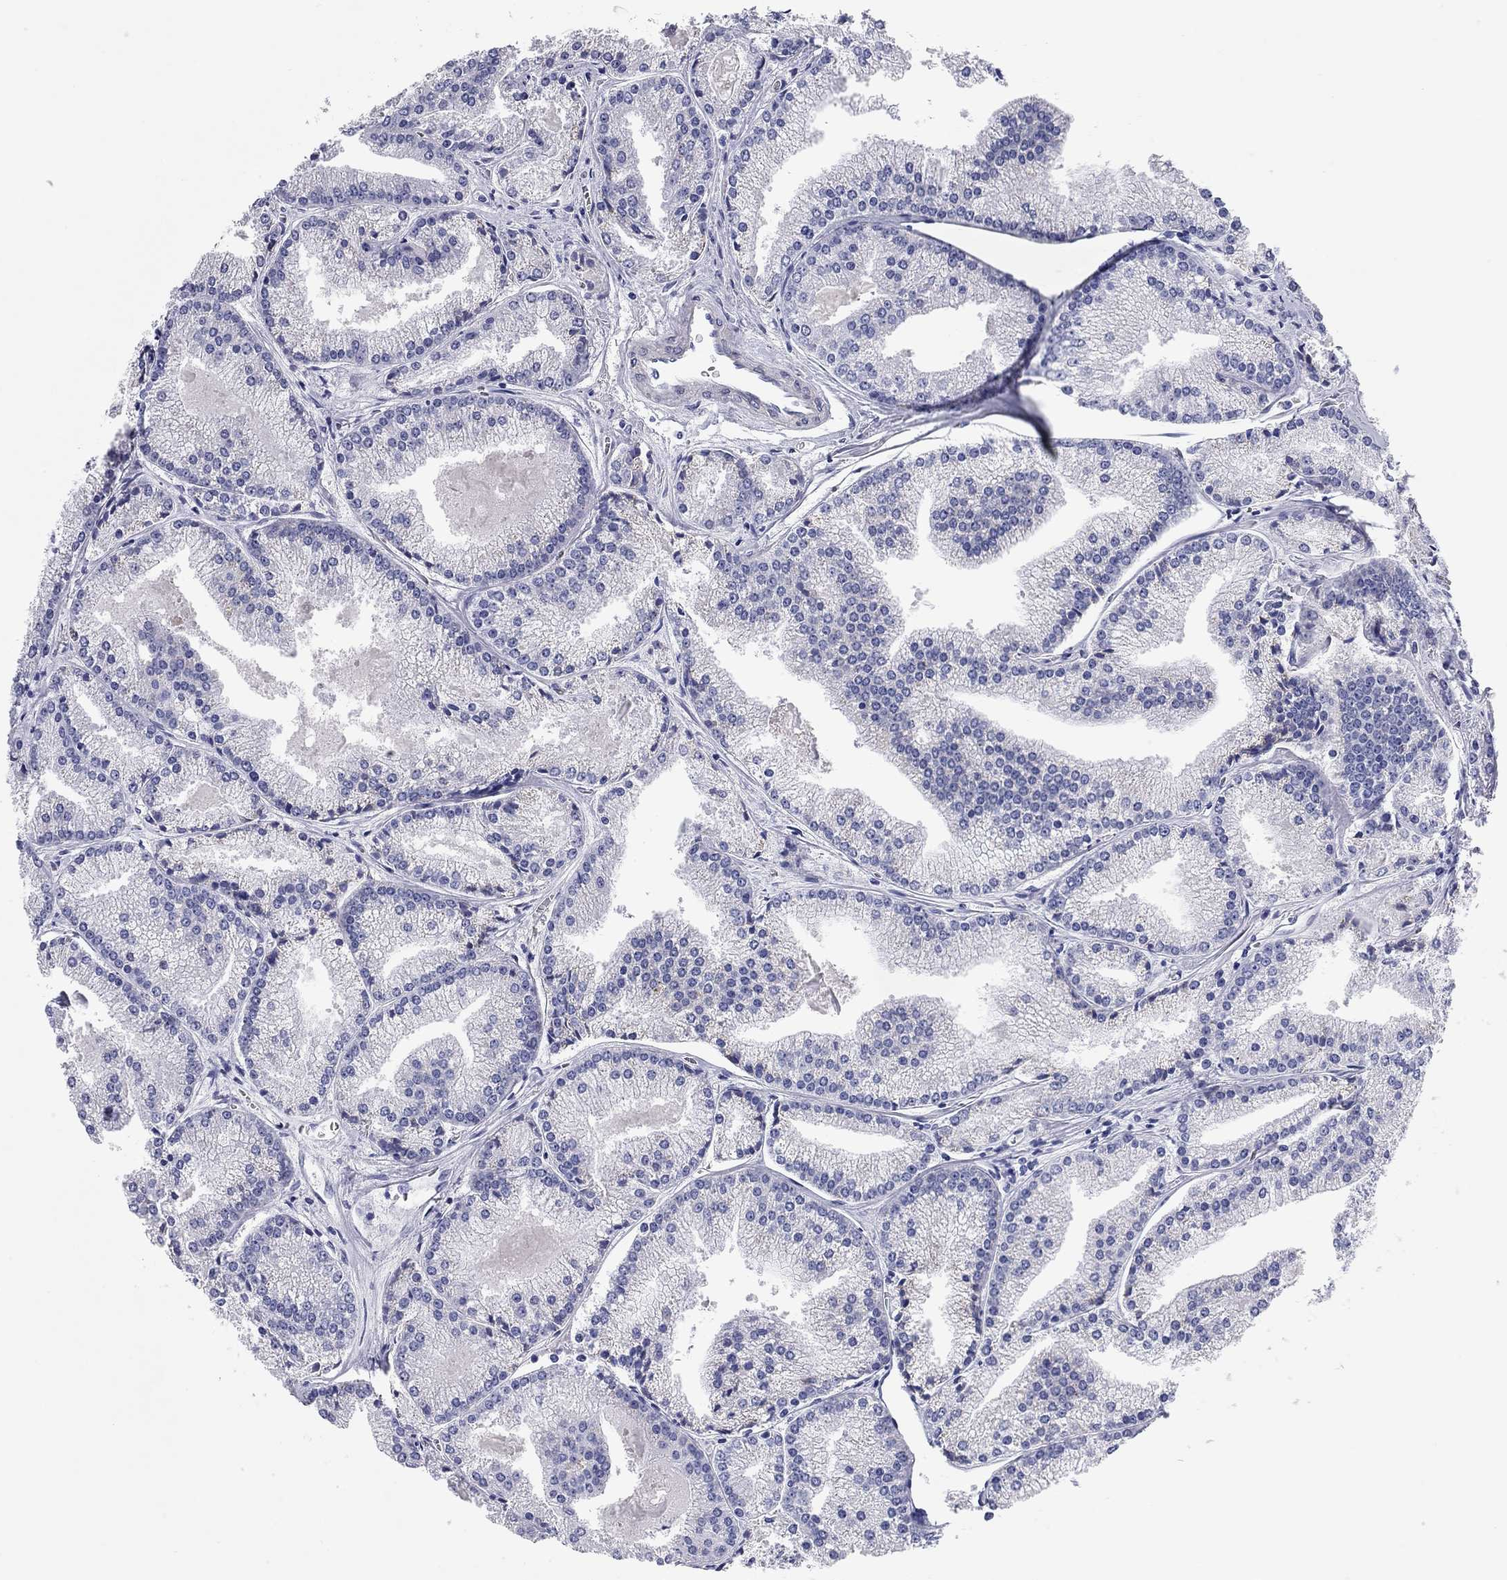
{"staining": {"intensity": "negative", "quantity": "none", "location": "none"}, "tissue": "prostate cancer", "cell_type": "Tumor cells", "image_type": "cancer", "snomed": [{"axis": "morphology", "description": "Adenocarcinoma, NOS"}, {"axis": "topography", "description": "Prostate"}], "caption": "IHC histopathology image of neoplastic tissue: human prostate adenocarcinoma stained with DAB exhibits no significant protein expression in tumor cells.", "gene": "CHI3L2", "patient": {"sex": "male", "age": 72}}